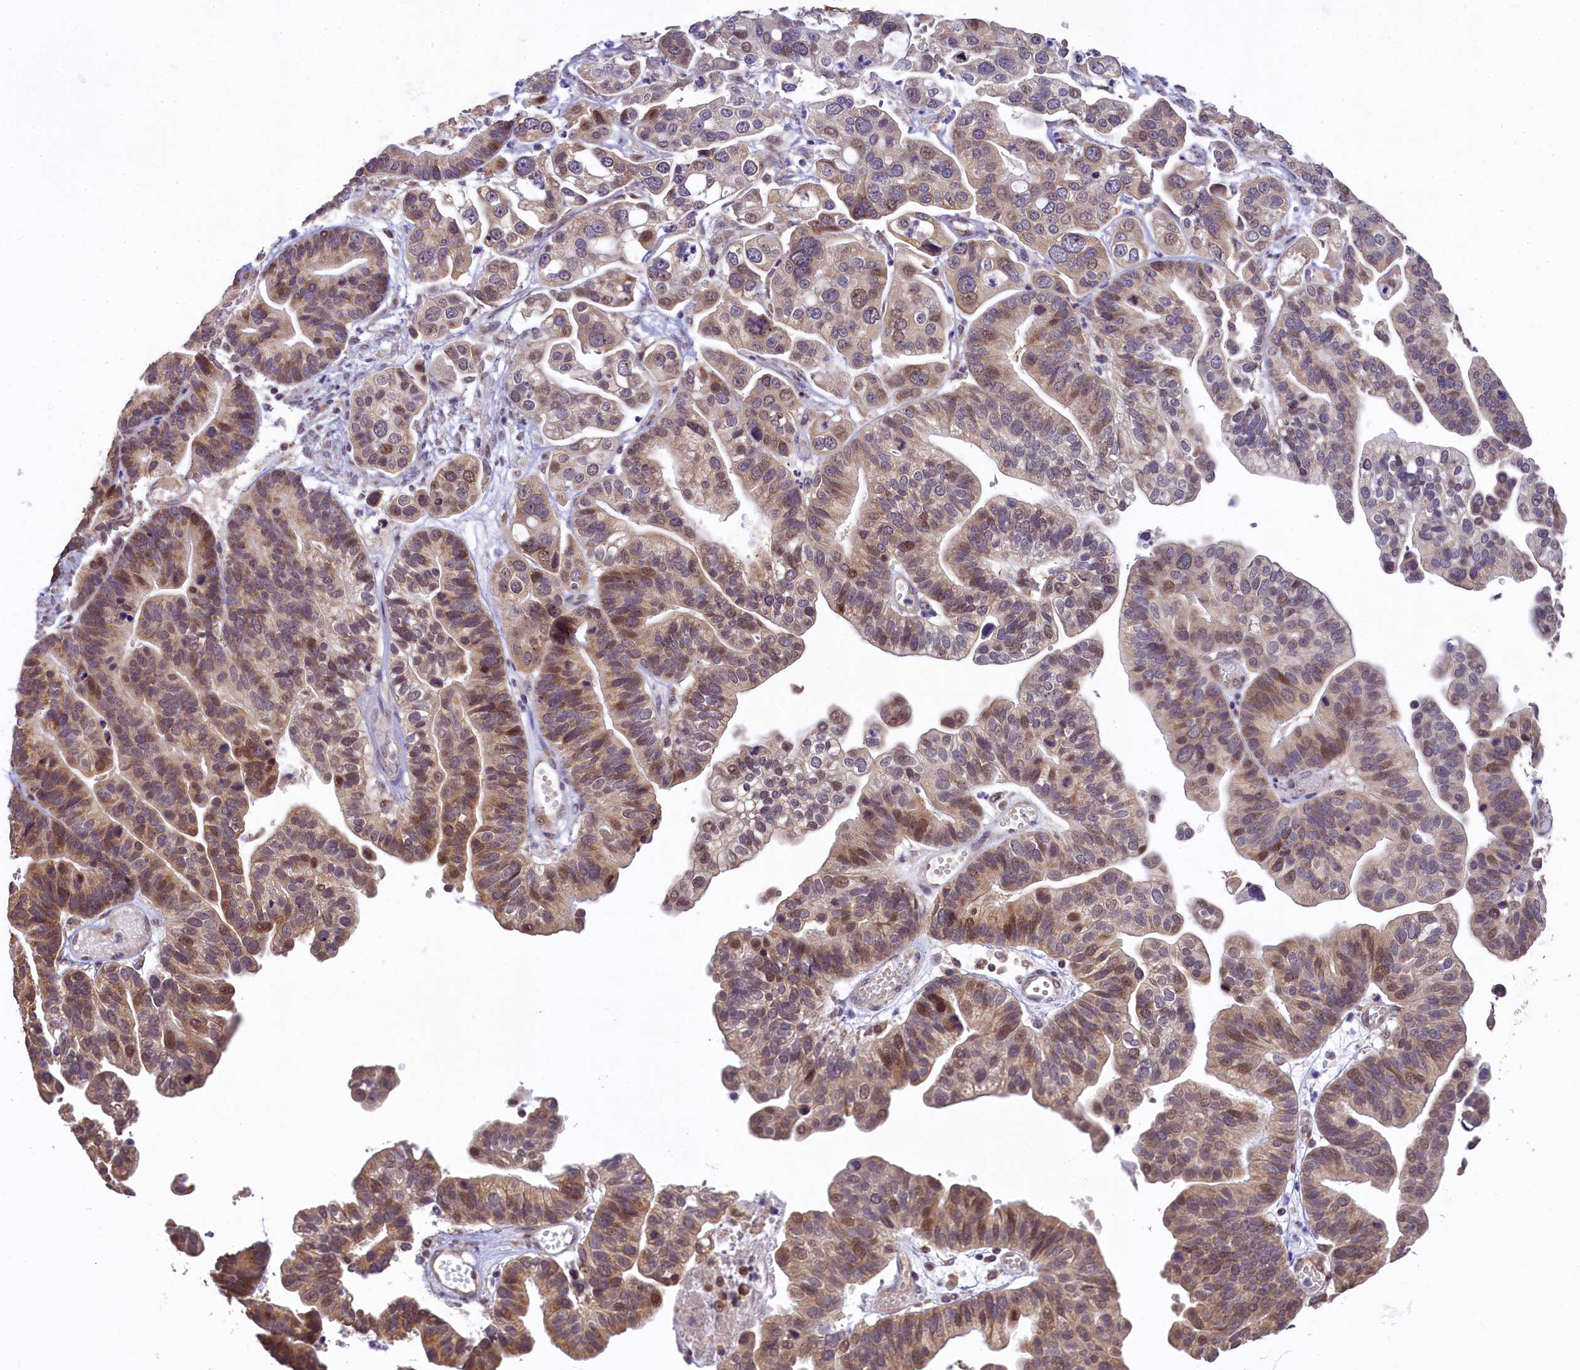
{"staining": {"intensity": "moderate", "quantity": ">75%", "location": "cytoplasmic/membranous,nuclear"}, "tissue": "ovarian cancer", "cell_type": "Tumor cells", "image_type": "cancer", "snomed": [{"axis": "morphology", "description": "Cystadenocarcinoma, serous, NOS"}, {"axis": "topography", "description": "Ovary"}], "caption": "High-magnification brightfield microscopy of ovarian cancer stained with DAB (brown) and counterstained with hematoxylin (blue). tumor cells exhibit moderate cytoplasmic/membranous and nuclear positivity is identified in about>75% of cells.", "gene": "RBBP8", "patient": {"sex": "female", "age": 56}}